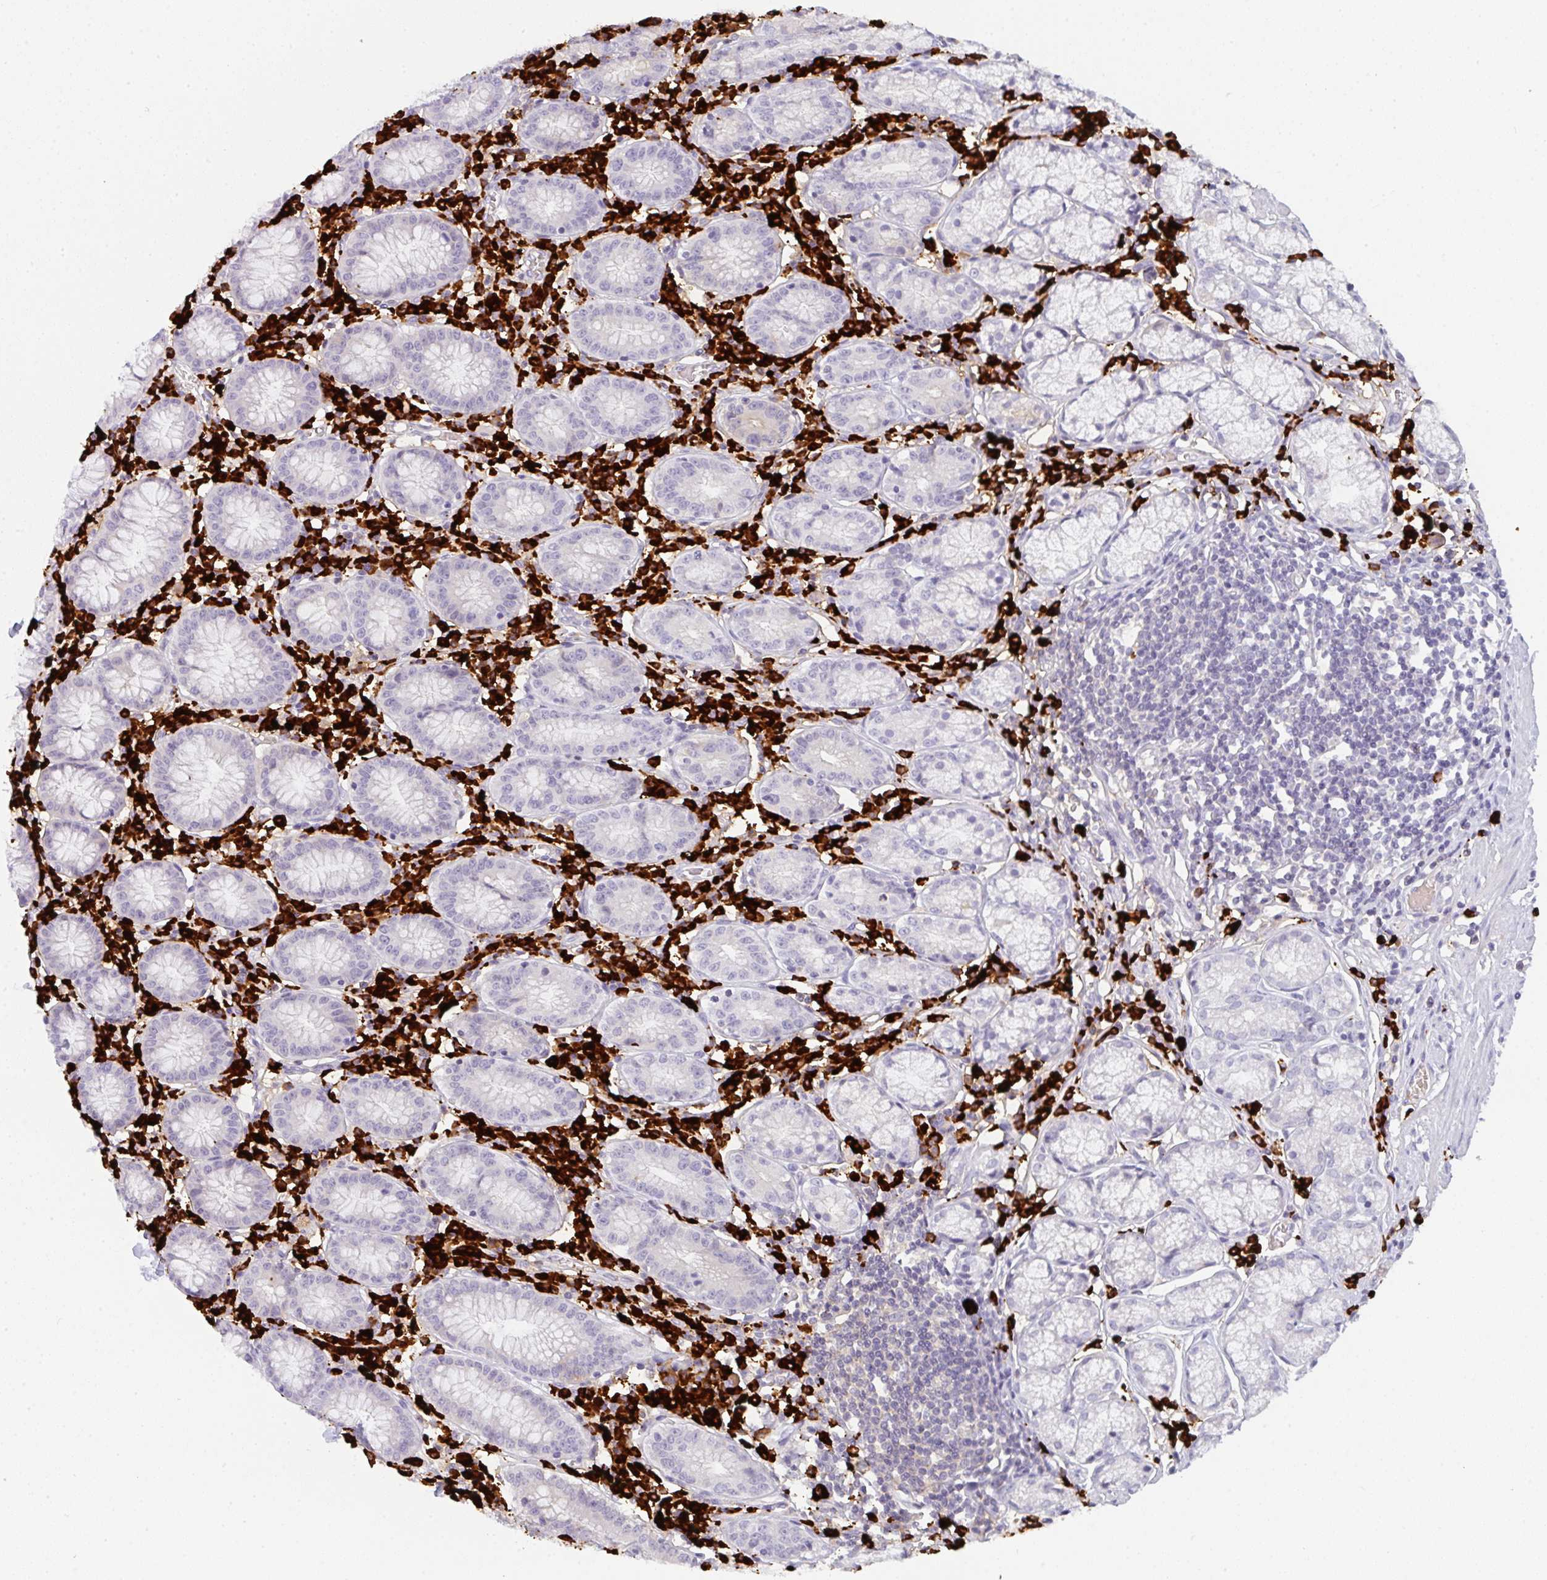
{"staining": {"intensity": "negative", "quantity": "none", "location": "none"}, "tissue": "stomach", "cell_type": "Glandular cells", "image_type": "normal", "snomed": [{"axis": "morphology", "description": "Normal tissue, NOS"}, {"axis": "topography", "description": "Stomach"}], "caption": "Immunohistochemistry photomicrograph of unremarkable stomach: stomach stained with DAB shows no significant protein positivity in glandular cells.", "gene": "CACNA1S", "patient": {"sex": "male", "age": 55}}